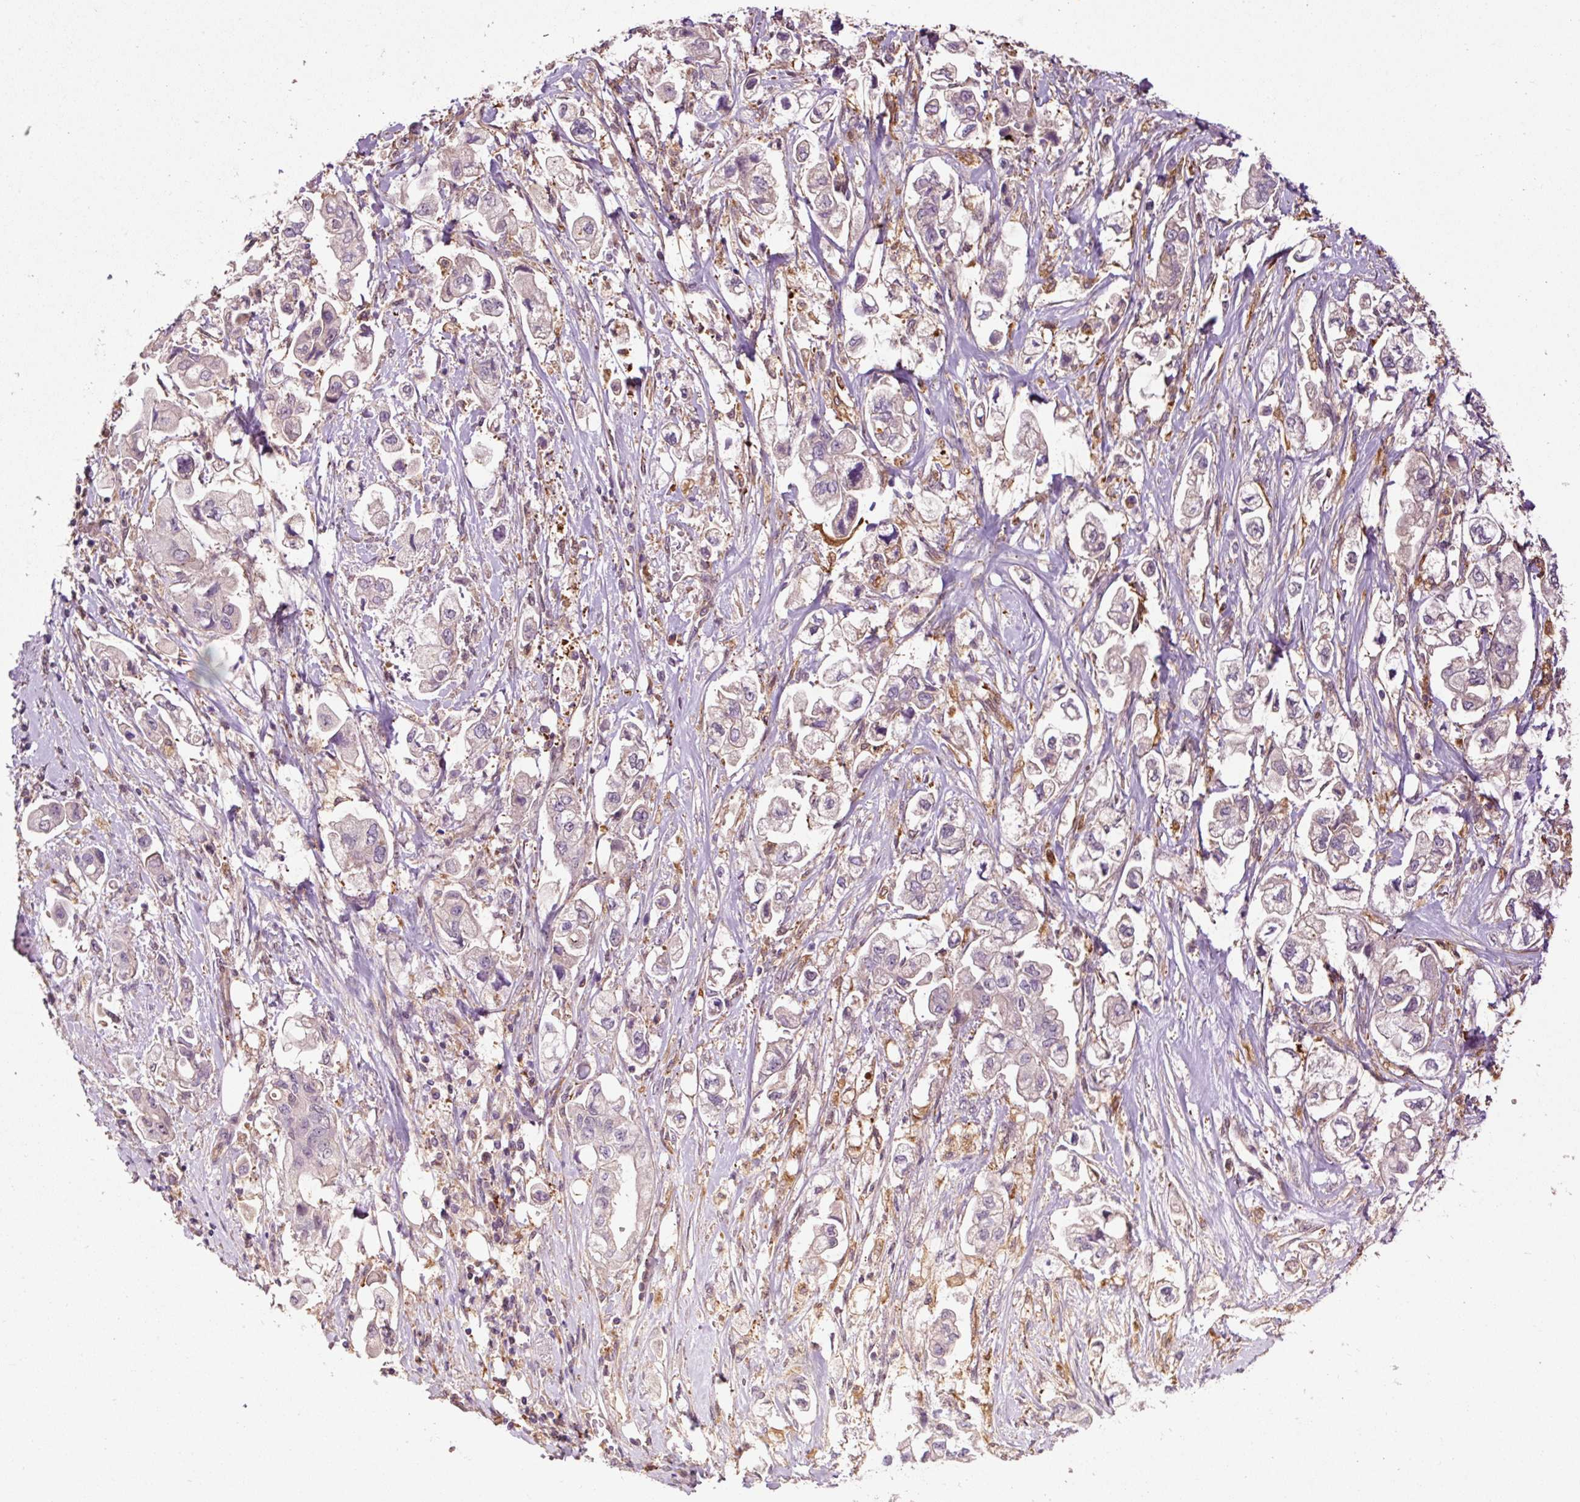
{"staining": {"intensity": "negative", "quantity": "none", "location": "none"}, "tissue": "stomach cancer", "cell_type": "Tumor cells", "image_type": "cancer", "snomed": [{"axis": "morphology", "description": "Adenocarcinoma, NOS"}, {"axis": "topography", "description": "Stomach"}], "caption": "An IHC photomicrograph of stomach cancer is shown. There is no staining in tumor cells of stomach cancer. The staining is performed using DAB (3,3'-diaminobenzidine) brown chromogen with nuclei counter-stained in using hematoxylin.", "gene": "PCK2", "patient": {"sex": "male", "age": 62}}